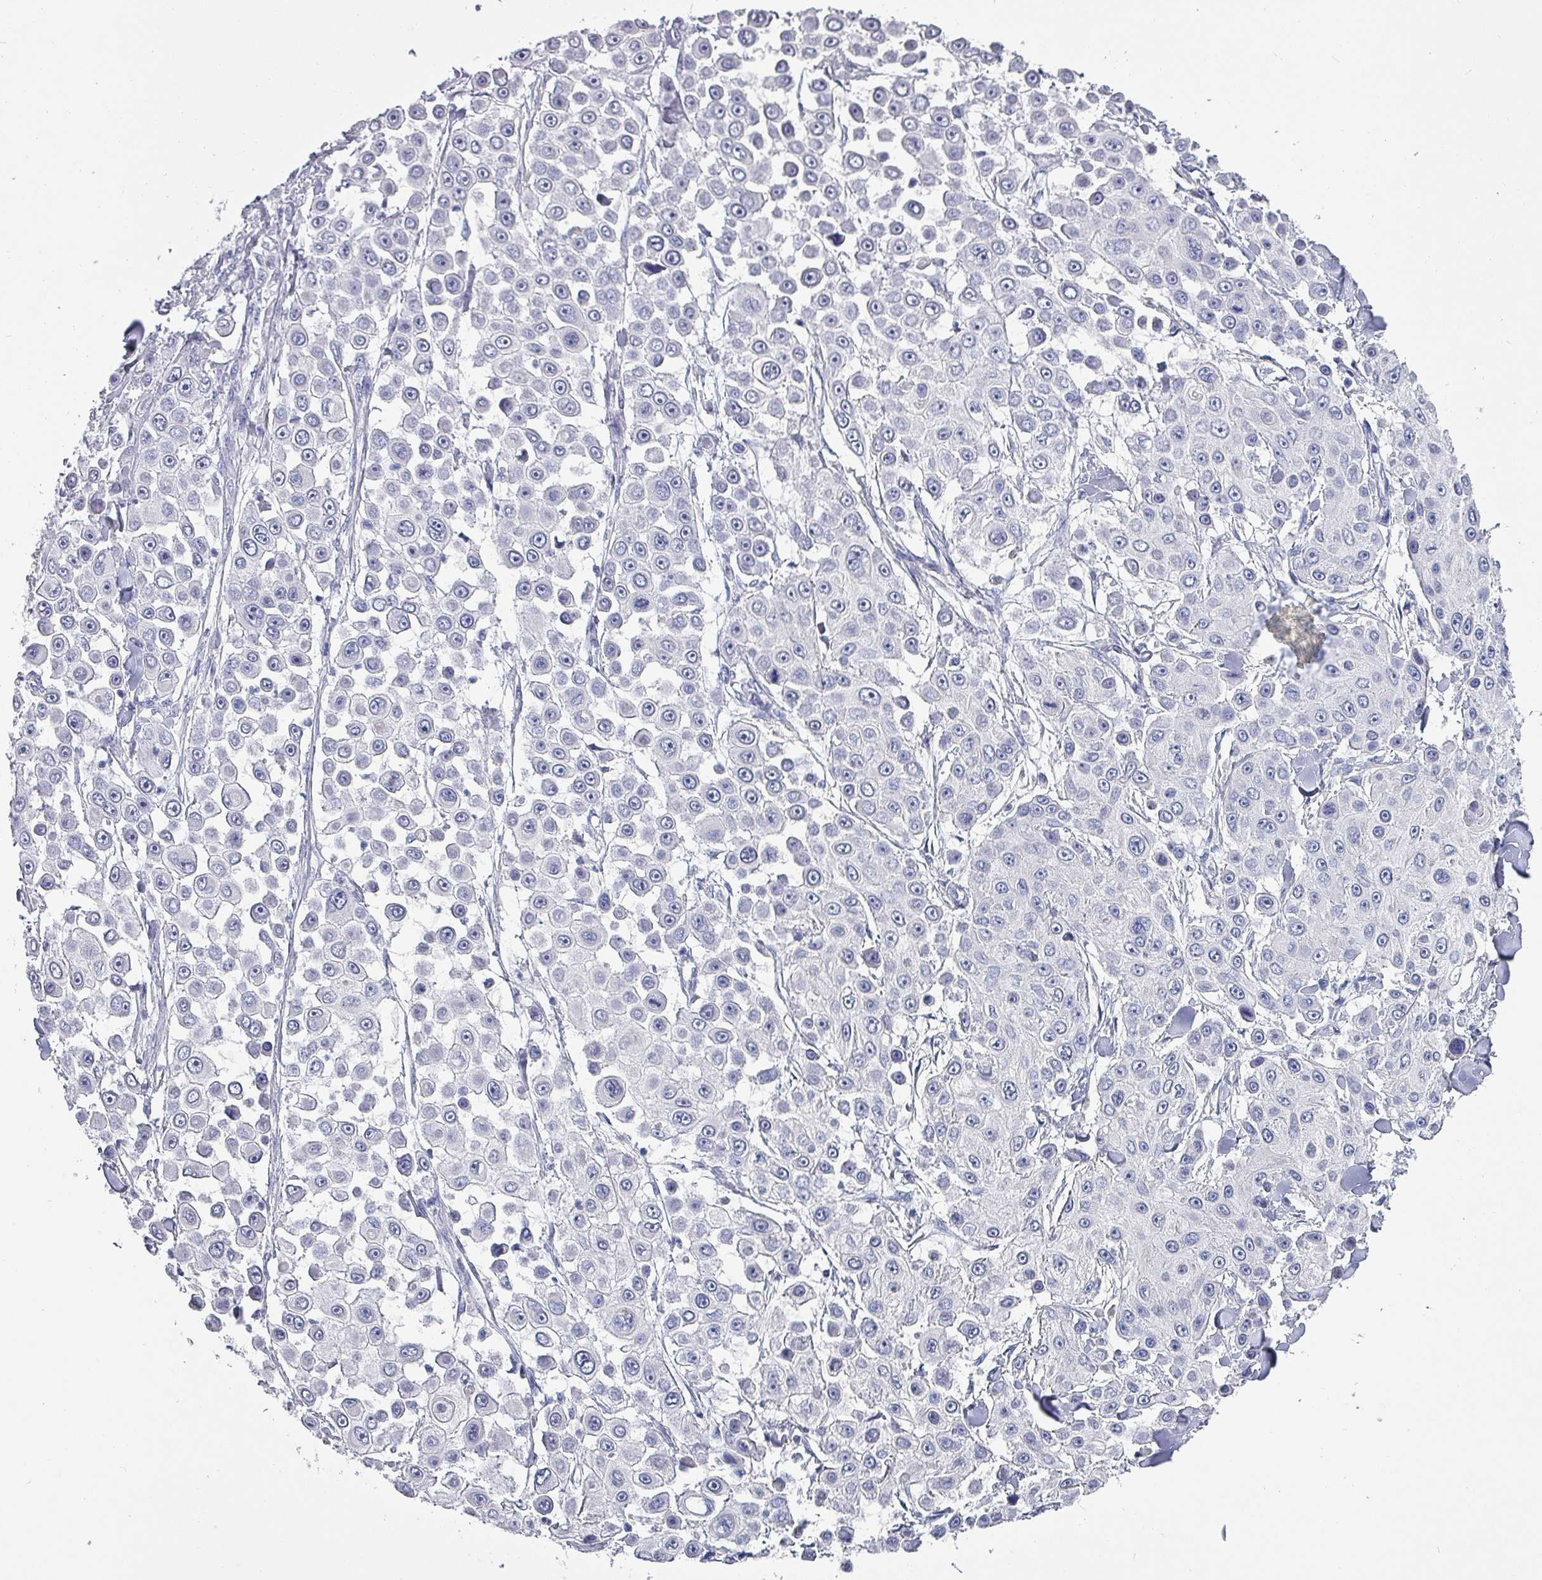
{"staining": {"intensity": "negative", "quantity": "none", "location": "none"}, "tissue": "skin cancer", "cell_type": "Tumor cells", "image_type": "cancer", "snomed": [{"axis": "morphology", "description": "Squamous cell carcinoma, NOS"}, {"axis": "topography", "description": "Skin"}], "caption": "The immunohistochemistry histopathology image has no significant positivity in tumor cells of skin cancer (squamous cell carcinoma) tissue.", "gene": "INS-IGF2", "patient": {"sex": "male", "age": 67}}